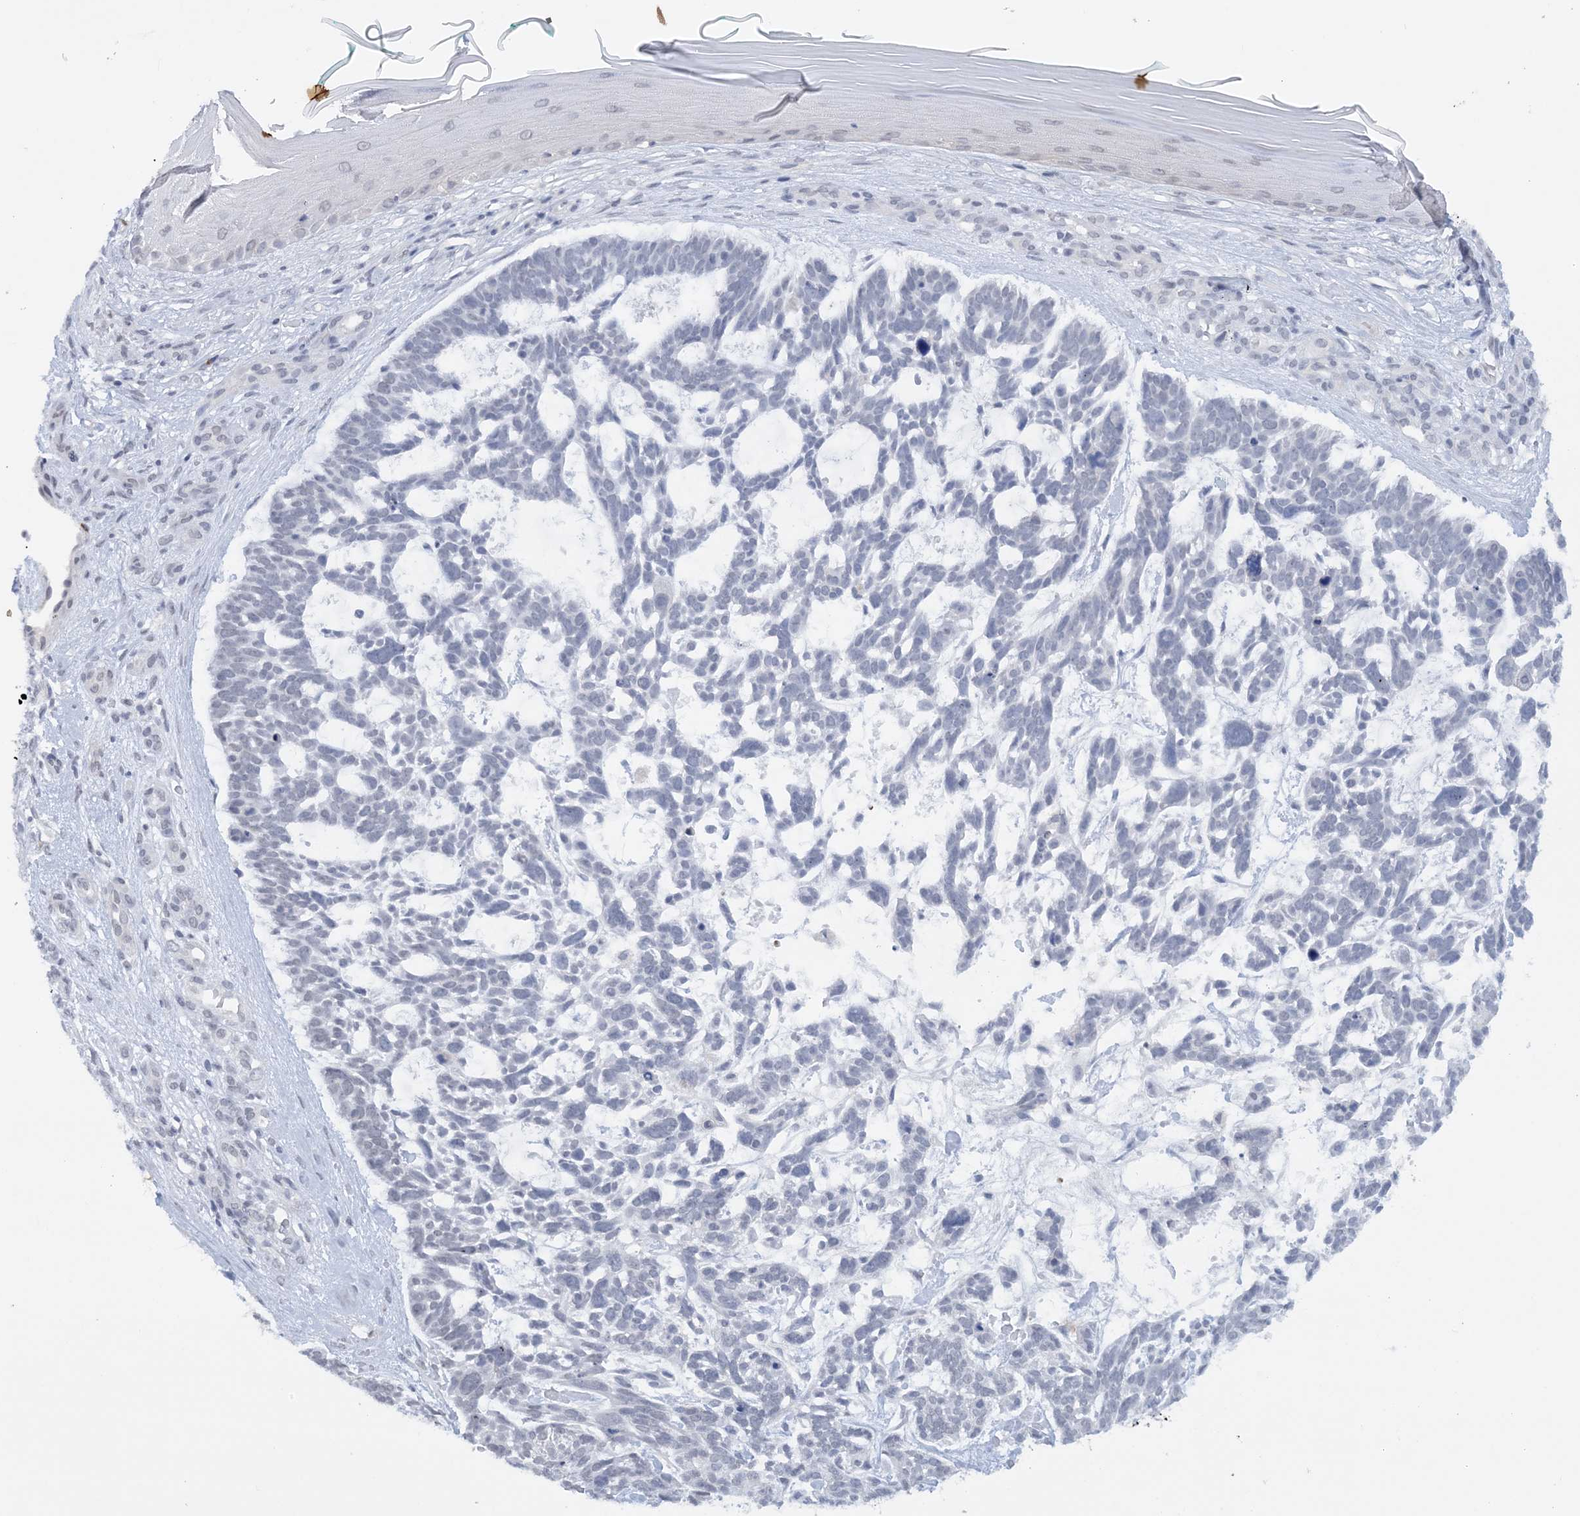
{"staining": {"intensity": "negative", "quantity": "none", "location": "none"}, "tissue": "skin cancer", "cell_type": "Tumor cells", "image_type": "cancer", "snomed": [{"axis": "morphology", "description": "Basal cell carcinoma"}, {"axis": "topography", "description": "Skin"}], "caption": "The micrograph exhibits no staining of tumor cells in skin cancer.", "gene": "CCDC152", "patient": {"sex": "male", "age": 88}}